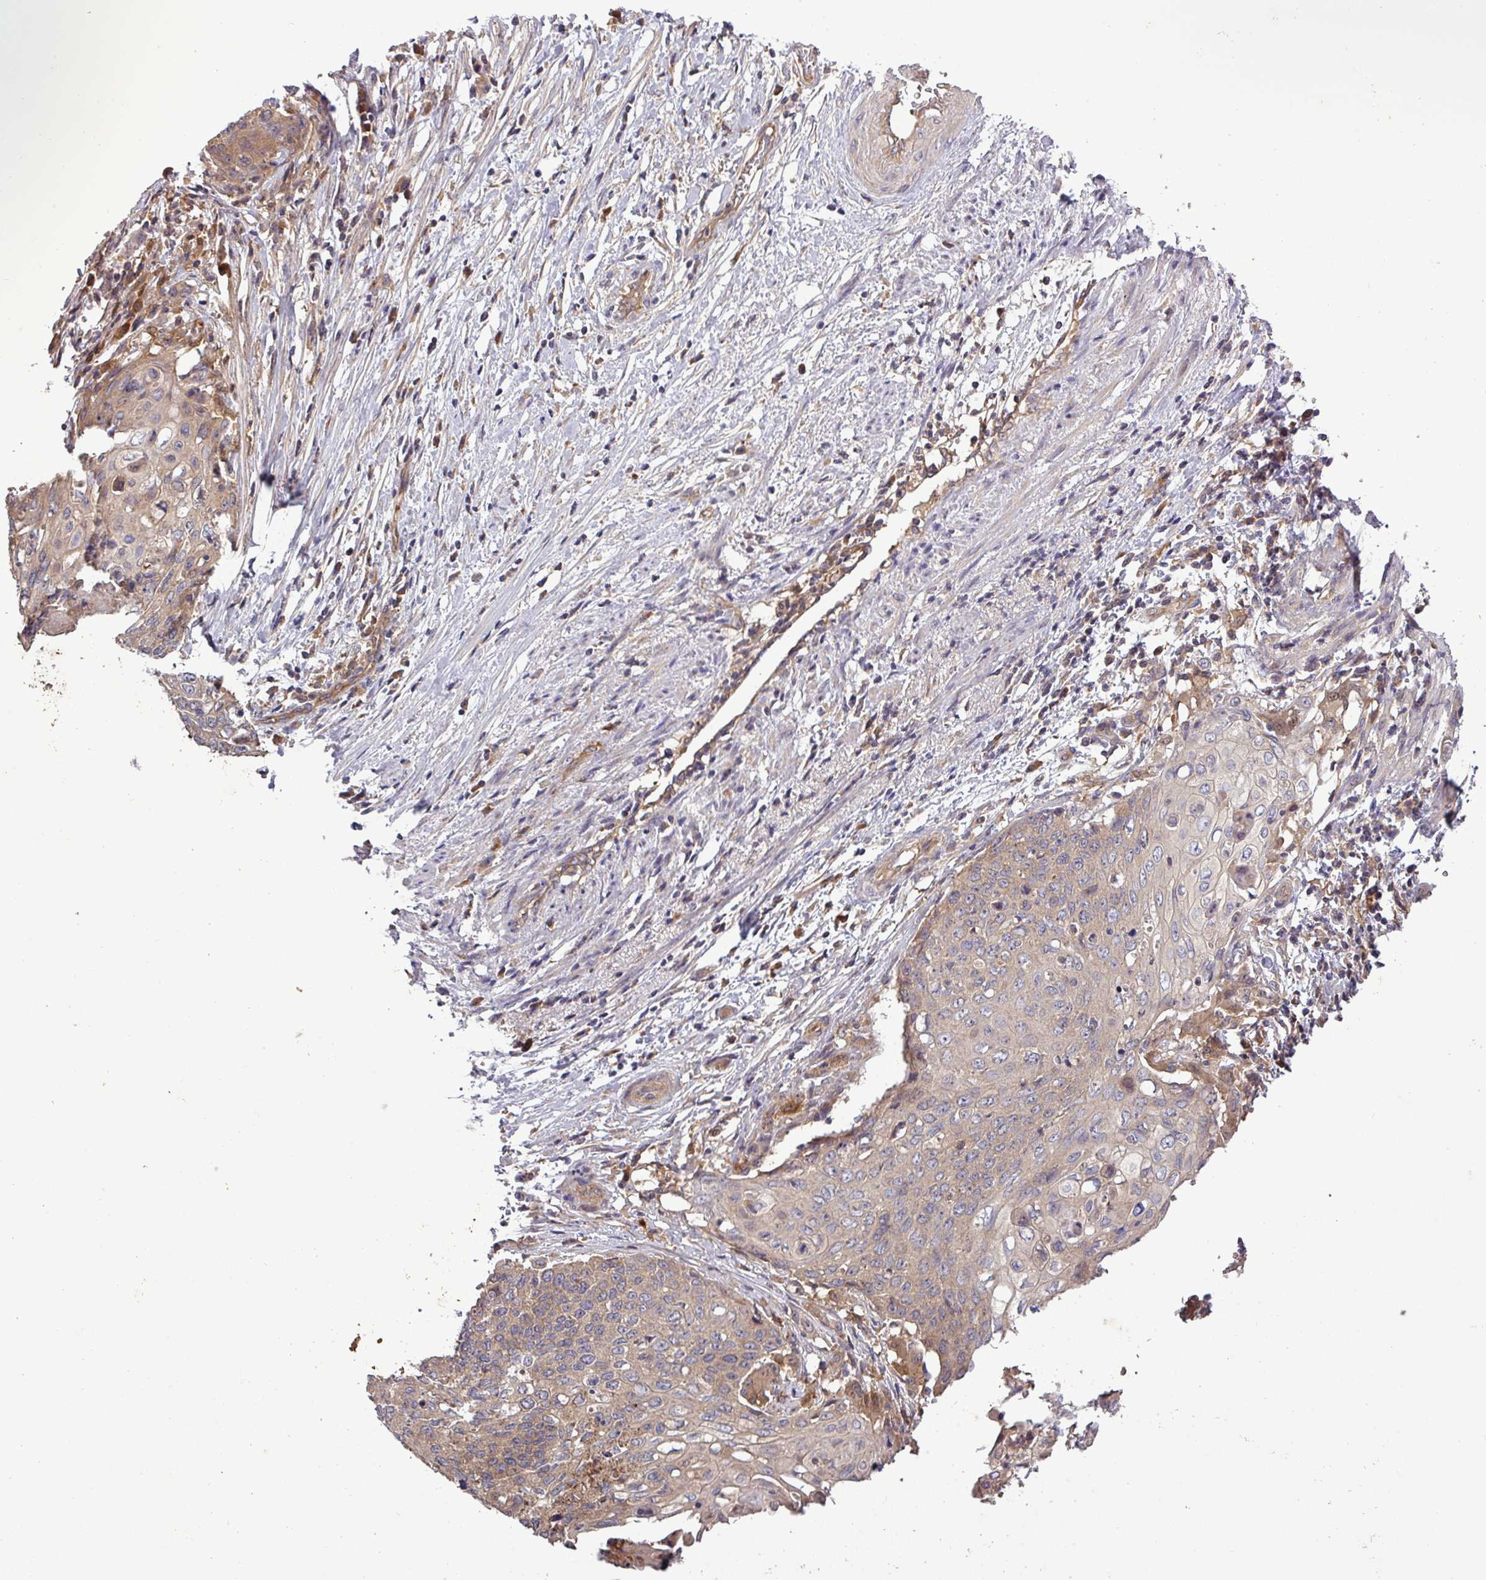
{"staining": {"intensity": "negative", "quantity": "none", "location": "none"}, "tissue": "cervical cancer", "cell_type": "Tumor cells", "image_type": "cancer", "snomed": [{"axis": "morphology", "description": "Squamous cell carcinoma, NOS"}, {"axis": "topography", "description": "Cervix"}], "caption": "Immunohistochemistry micrograph of neoplastic tissue: cervical squamous cell carcinoma stained with DAB exhibits no significant protein positivity in tumor cells.", "gene": "SIRPB2", "patient": {"sex": "female", "age": 39}}